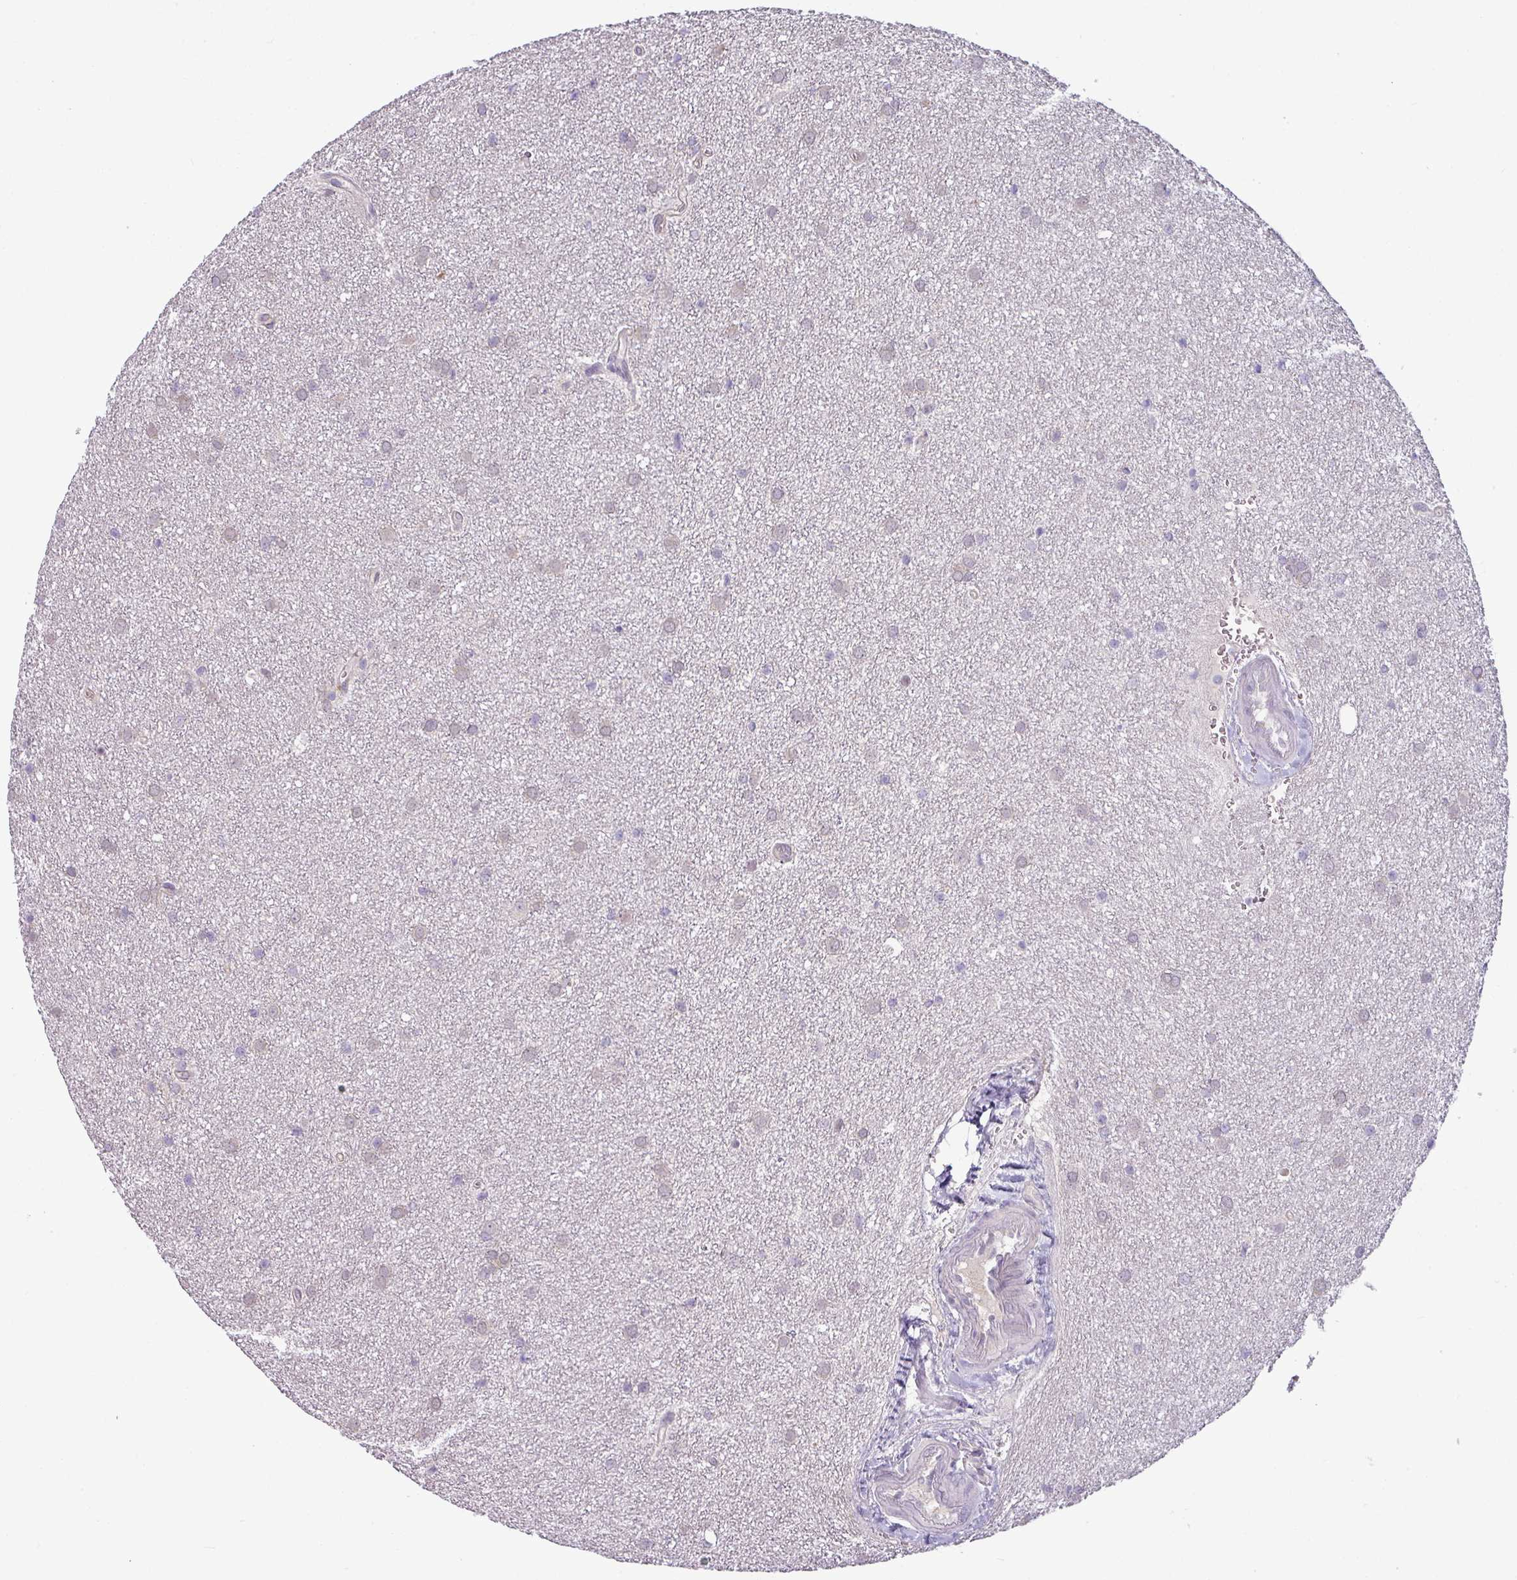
{"staining": {"intensity": "weak", "quantity": "<25%", "location": "cytoplasmic/membranous"}, "tissue": "glioma", "cell_type": "Tumor cells", "image_type": "cancer", "snomed": [{"axis": "morphology", "description": "Glioma, malignant, Low grade"}, {"axis": "topography", "description": "Cerebellum"}], "caption": "Immunohistochemistry (IHC) of glioma demonstrates no staining in tumor cells. (IHC, brightfield microscopy, high magnification).", "gene": "CCDC144A", "patient": {"sex": "female", "age": 5}}